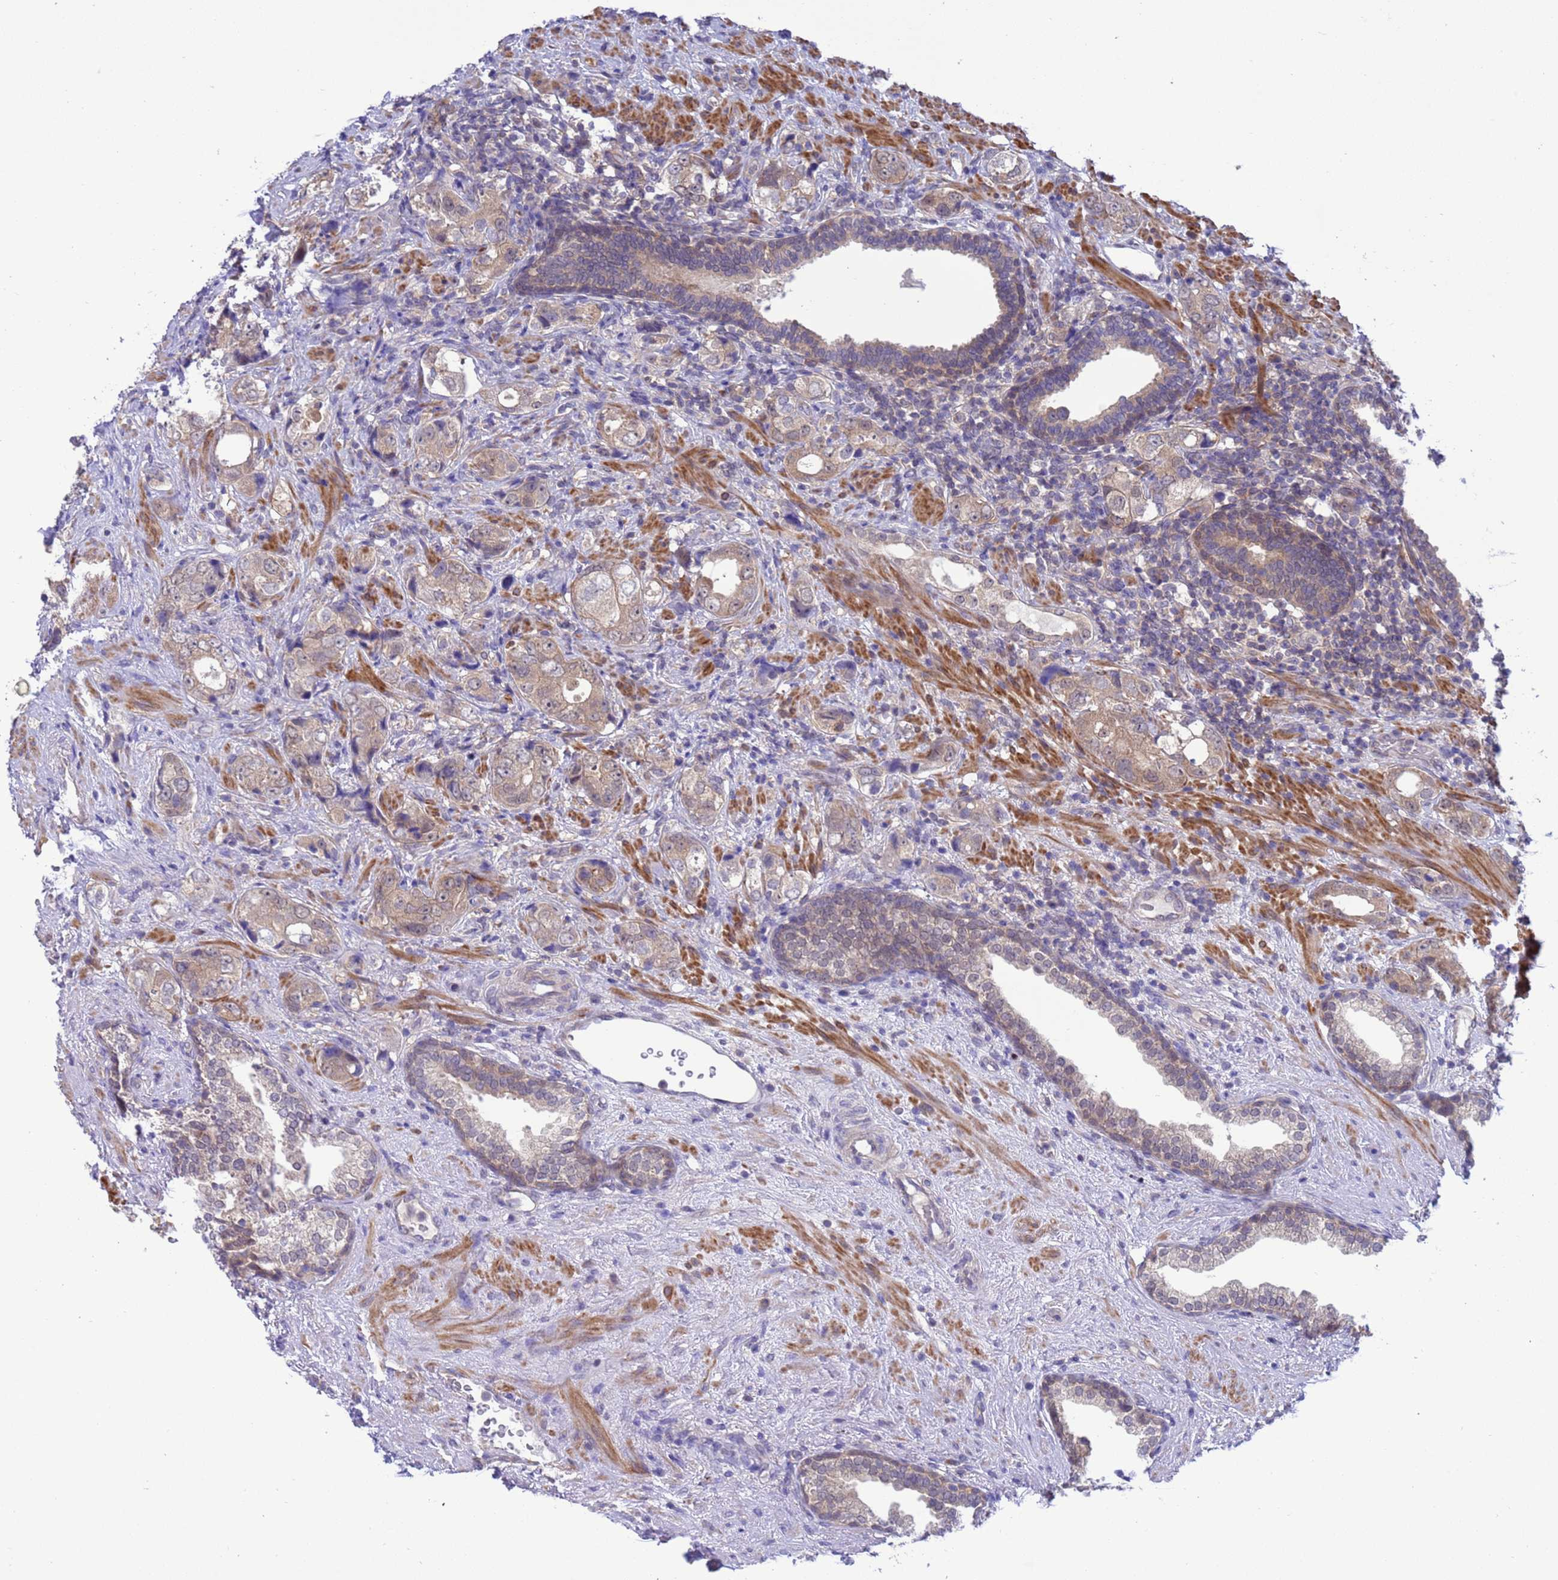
{"staining": {"intensity": "weak", "quantity": "25%-75%", "location": "cytoplasmic/membranous"}, "tissue": "prostate cancer", "cell_type": "Tumor cells", "image_type": "cancer", "snomed": [{"axis": "morphology", "description": "Adenocarcinoma, High grade"}, {"axis": "topography", "description": "Prostate"}], "caption": "Protein analysis of prostate cancer (adenocarcinoma (high-grade)) tissue exhibits weak cytoplasmic/membranous staining in about 25%-75% of tumor cells.", "gene": "ZNF461", "patient": {"sex": "male", "age": 63}}